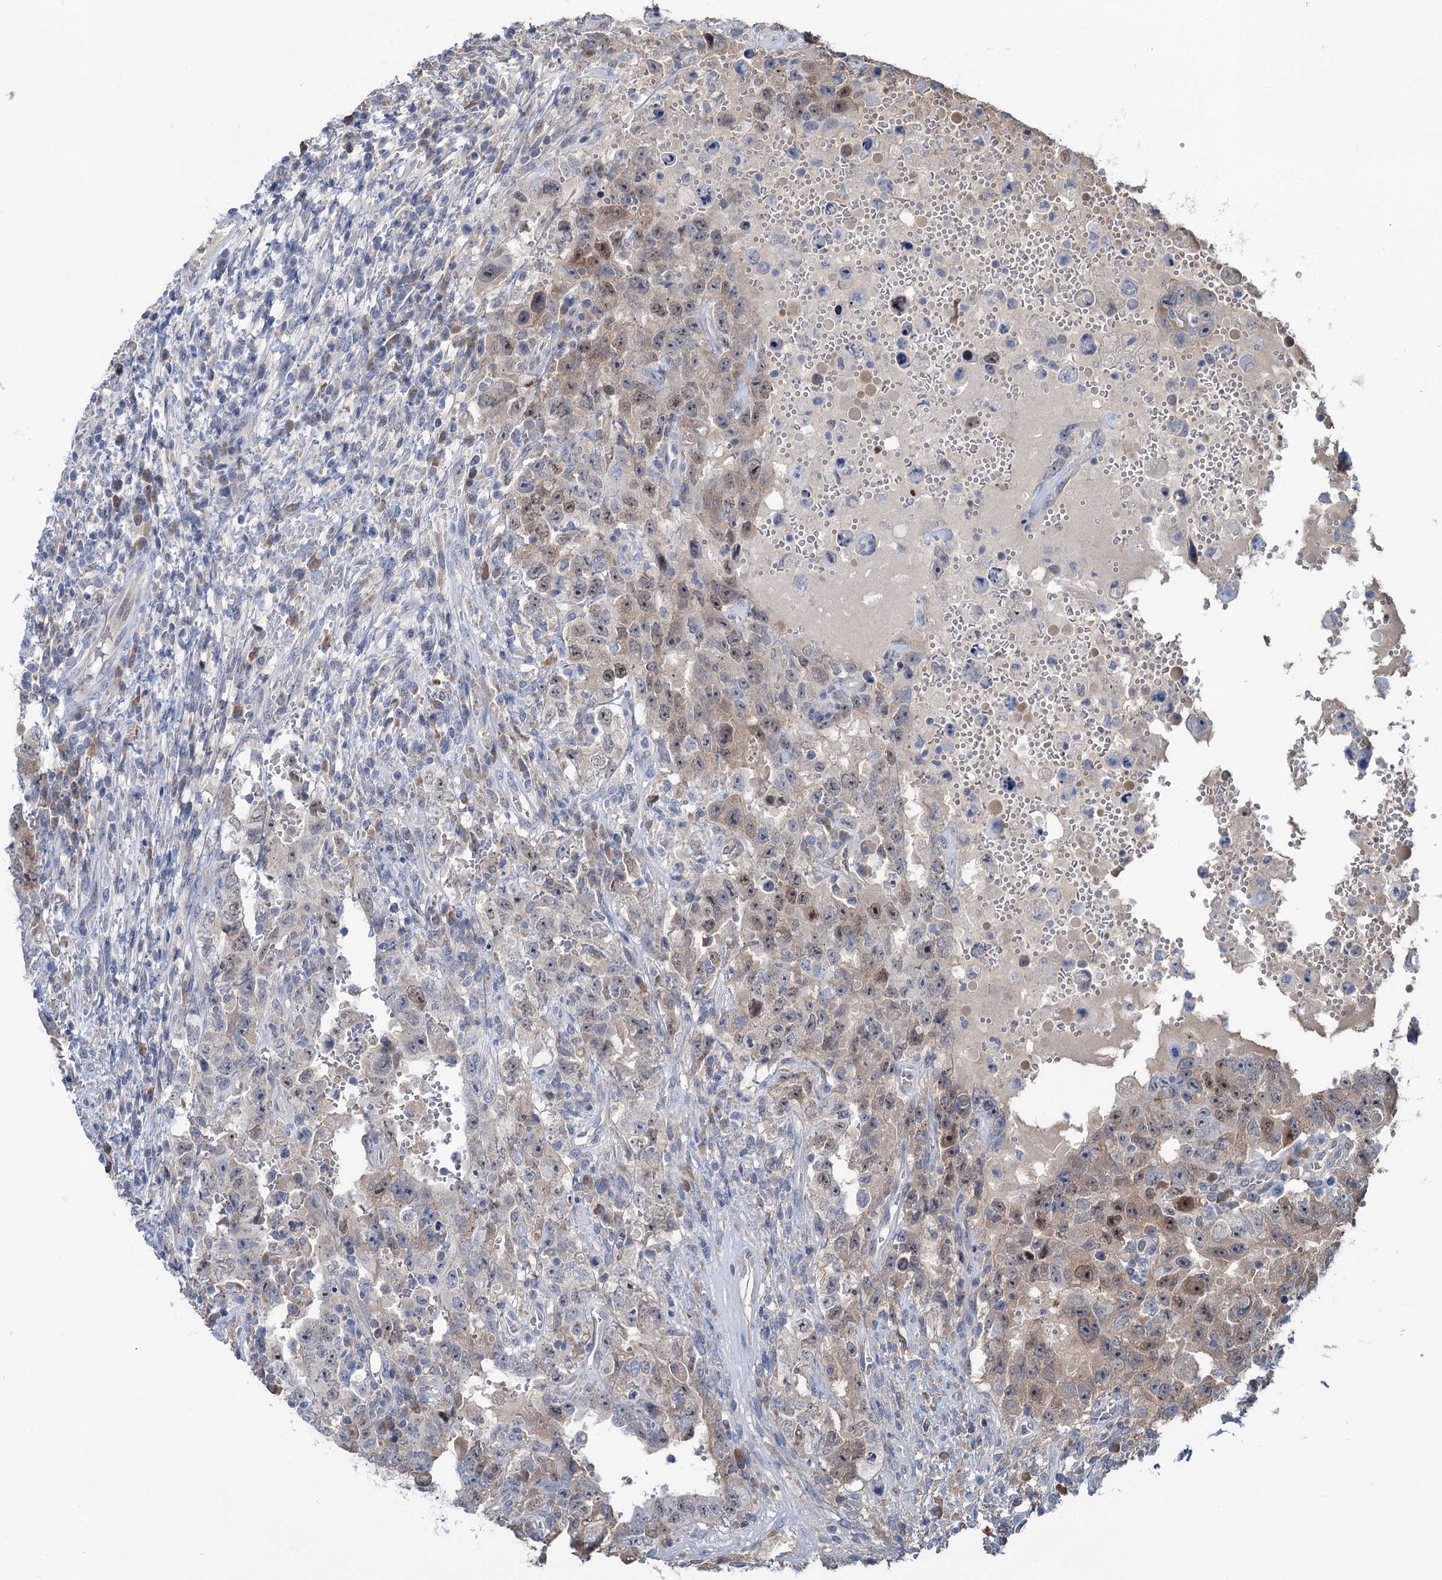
{"staining": {"intensity": "weak", "quantity": ">75%", "location": "cytoplasmic/membranous,nuclear"}, "tissue": "testis cancer", "cell_type": "Tumor cells", "image_type": "cancer", "snomed": [{"axis": "morphology", "description": "Carcinoma, Embryonal, NOS"}, {"axis": "topography", "description": "Testis"}], "caption": "Immunohistochemistry (IHC) of testis embryonal carcinoma shows low levels of weak cytoplasmic/membranous and nuclear positivity in about >75% of tumor cells.", "gene": "LPIN1", "patient": {"sex": "male", "age": 26}}